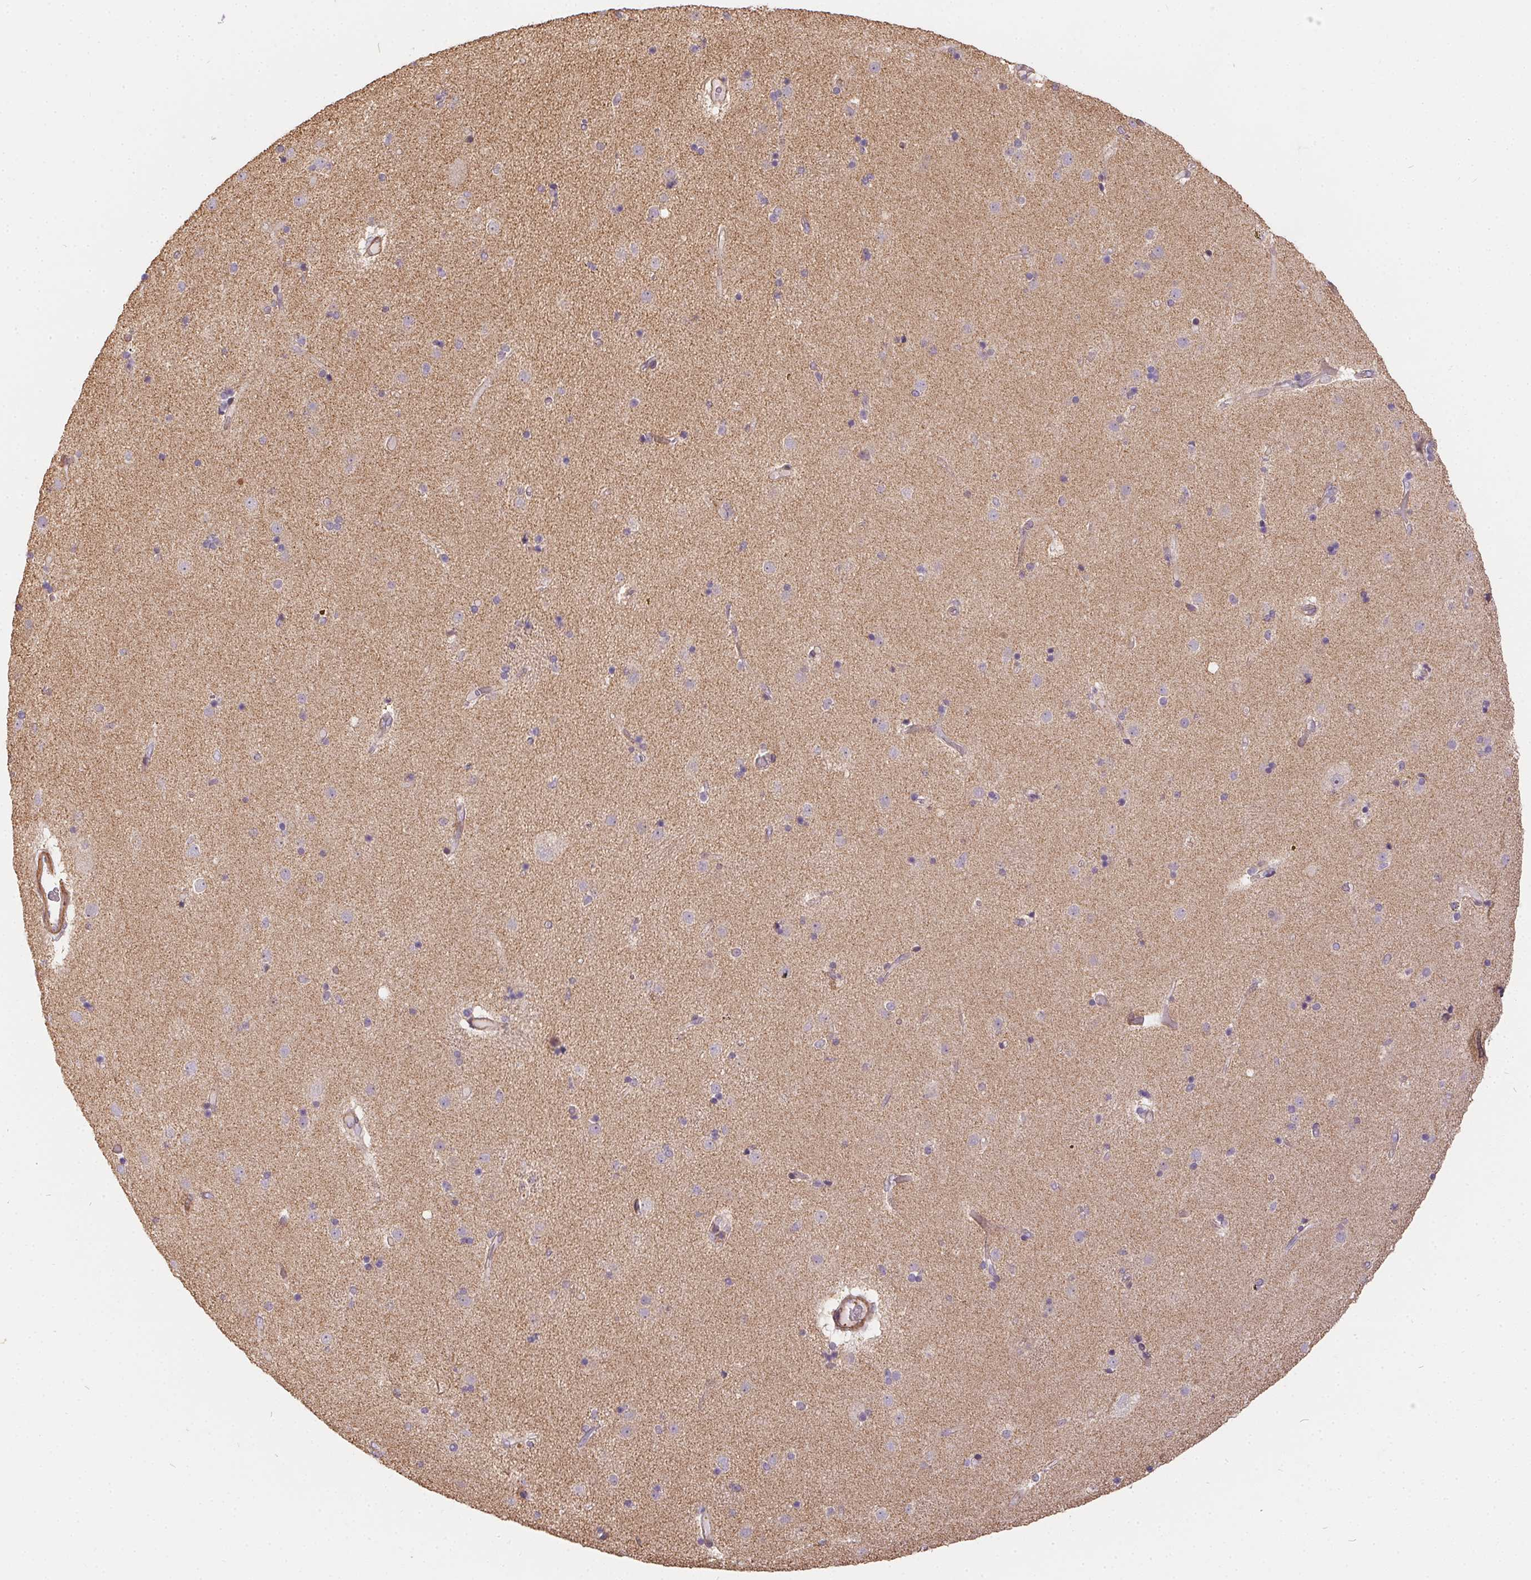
{"staining": {"intensity": "negative", "quantity": "none", "location": "none"}, "tissue": "caudate", "cell_type": "Glial cells", "image_type": "normal", "snomed": [{"axis": "morphology", "description": "Normal tissue, NOS"}, {"axis": "topography", "description": "Lateral ventricle wall"}], "caption": "This micrograph is of benign caudate stained with immunohistochemistry to label a protein in brown with the nuclei are counter-stained blue. There is no expression in glial cells.", "gene": "REV3L", "patient": {"sex": "female", "age": 71}}